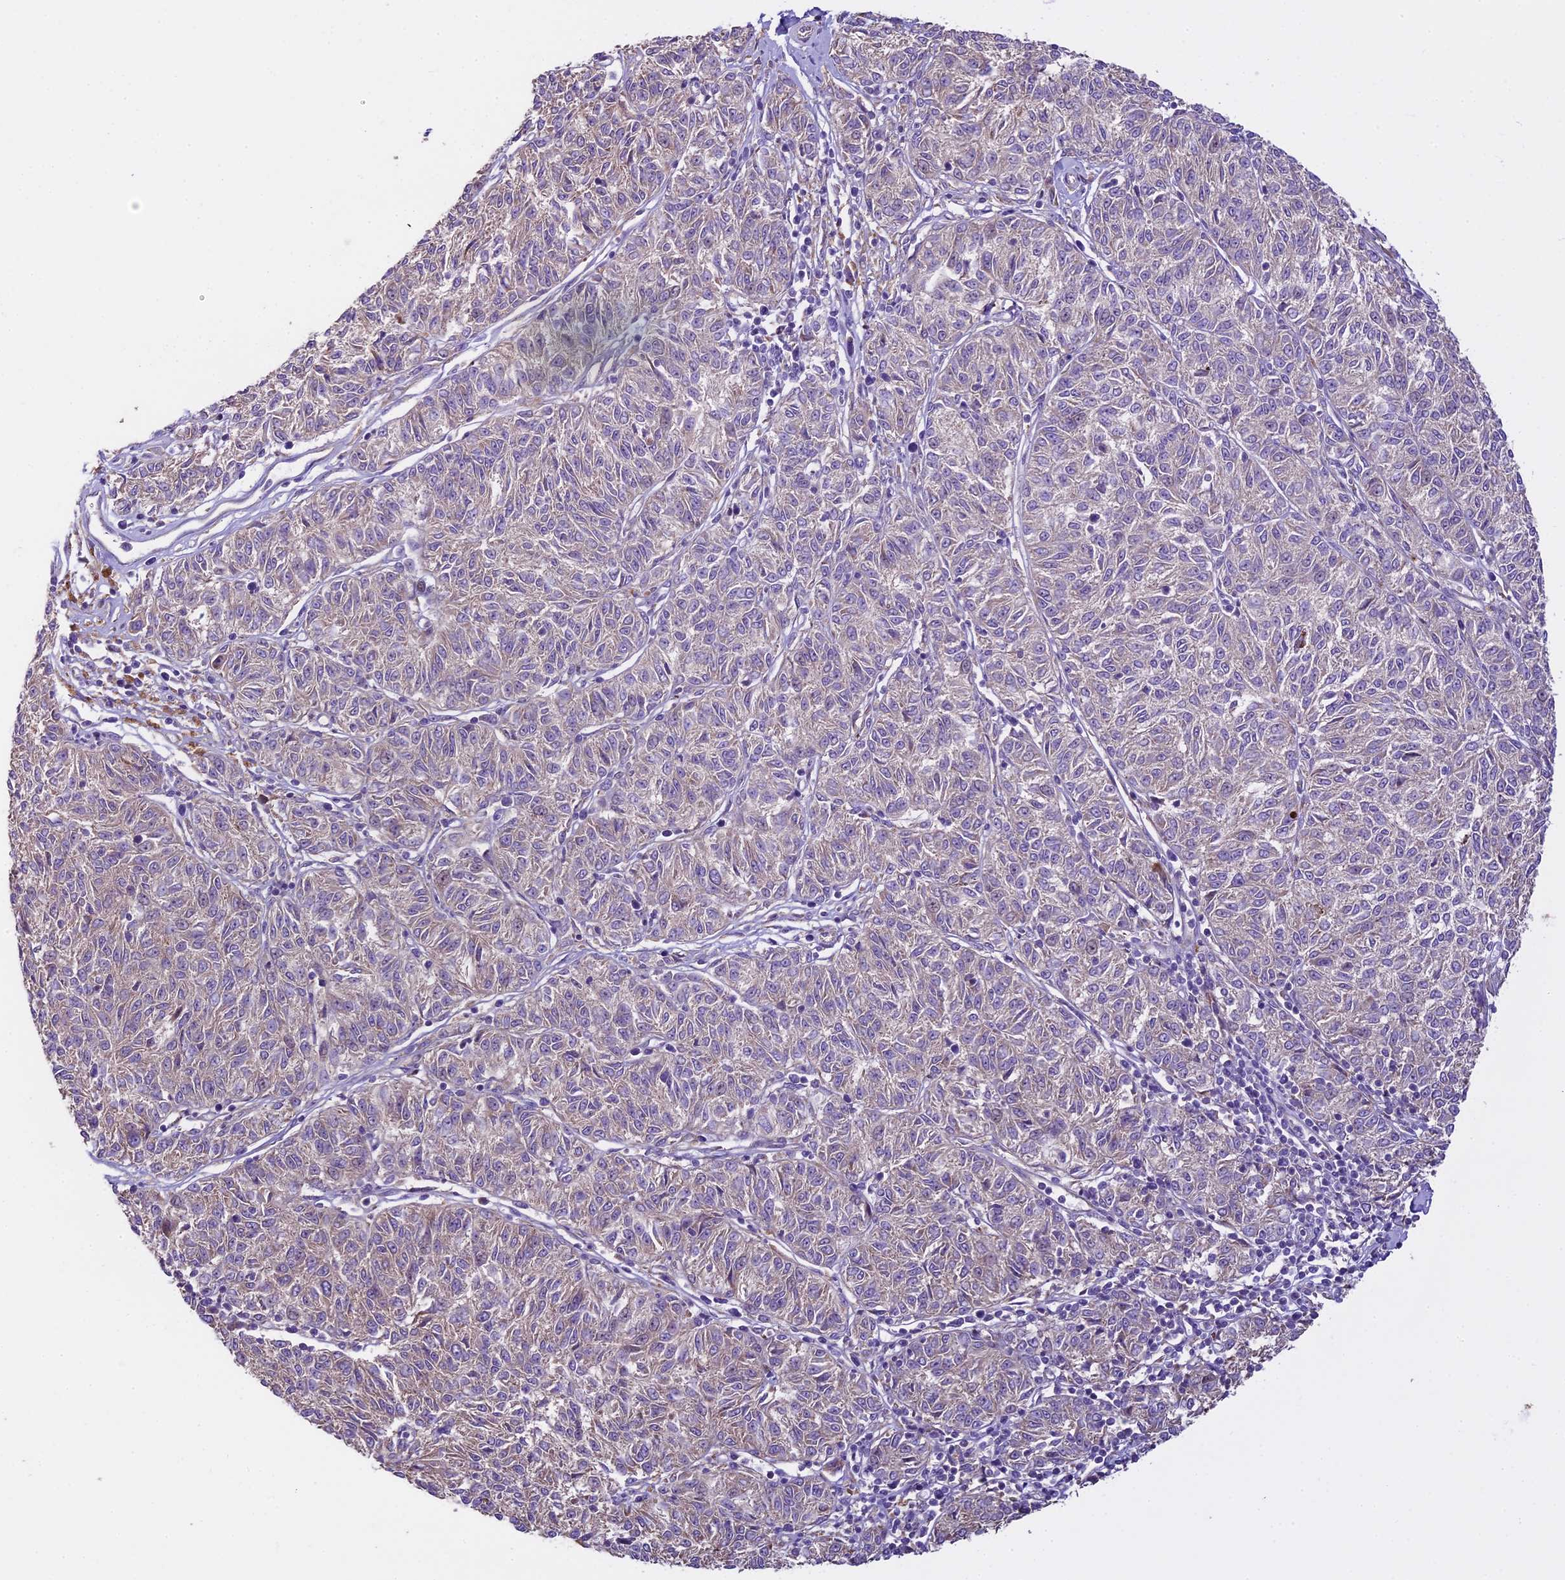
{"staining": {"intensity": "negative", "quantity": "none", "location": "none"}, "tissue": "melanoma", "cell_type": "Tumor cells", "image_type": "cancer", "snomed": [{"axis": "morphology", "description": "Malignant melanoma, NOS"}, {"axis": "topography", "description": "Skin"}], "caption": "DAB (3,3'-diaminobenzidine) immunohistochemical staining of human malignant melanoma exhibits no significant positivity in tumor cells.", "gene": "SPIRE1", "patient": {"sex": "female", "age": 72}}